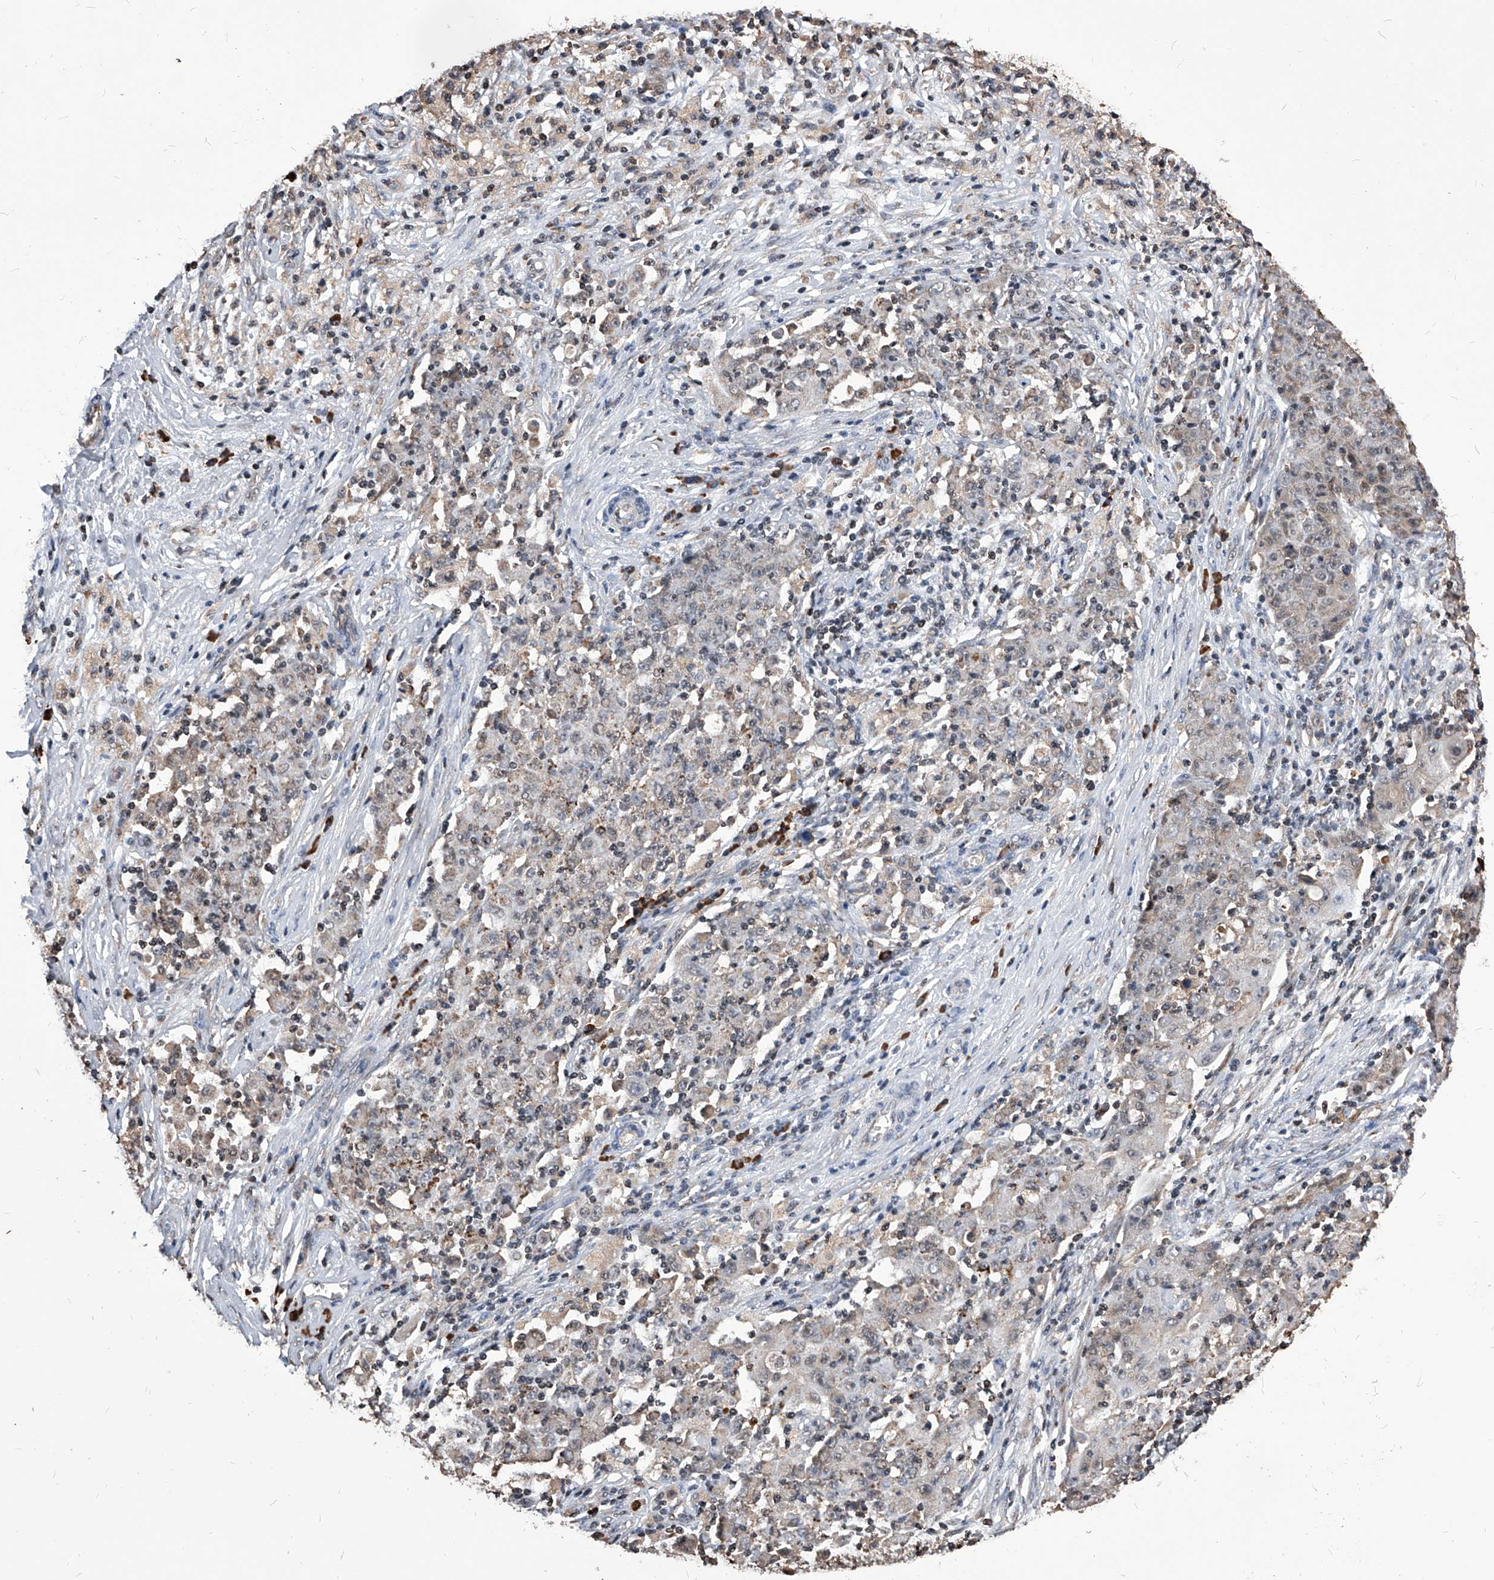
{"staining": {"intensity": "weak", "quantity": "<25%", "location": "cytoplasmic/membranous"}, "tissue": "ovarian cancer", "cell_type": "Tumor cells", "image_type": "cancer", "snomed": [{"axis": "morphology", "description": "Carcinoma, endometroid"}, {"axis": "topography", "description": "Ovary"}], "caption": "Ovarian cancer (endometroid carcinoma) stained for a protein using immunohistochemistry reveals no expression tumor cells.", "gene": "ID1", "patient": {"sex": "female", "age": 42}}